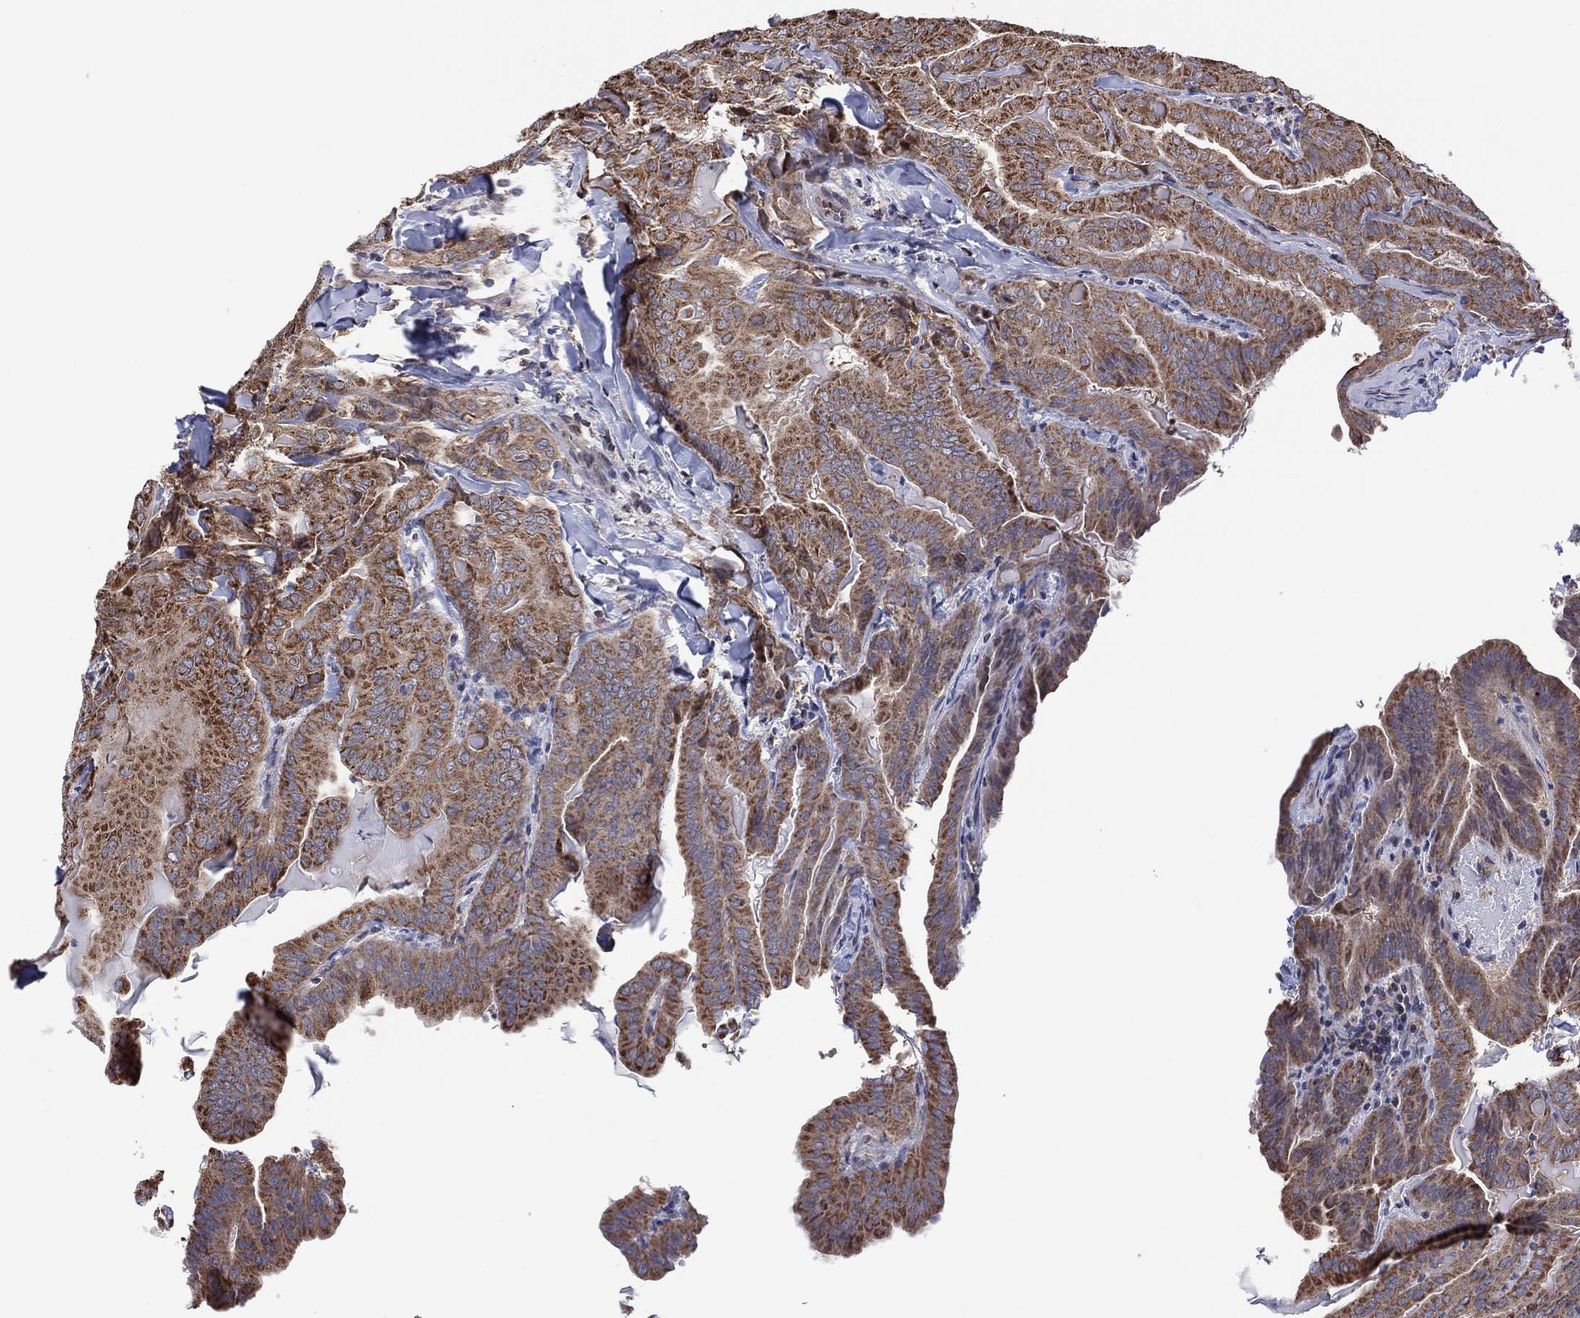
{"staining": {"intensity": "moderate", "quantity": ">75%", "location": "cytoplasmic/membranous"}, "tissue": "thyroid cancer", "cell_type": "Tumor cells", "image_type": "cancer", "snomed": [{"axis": "morphology", "description": "Papillary adenocarcinoma, NOS"}, {"axis": "topography", "description": "Thyroid gland"}], "caption": "Immunohistochemical staining of human papillary adenocarcinoma (thyroid) demonstrates moderate cytoplasmic/membranous protein expression in about >75% of tumor cells.", "gene": "PIDD1", "patient": {"sex": "female", "age": 68}}